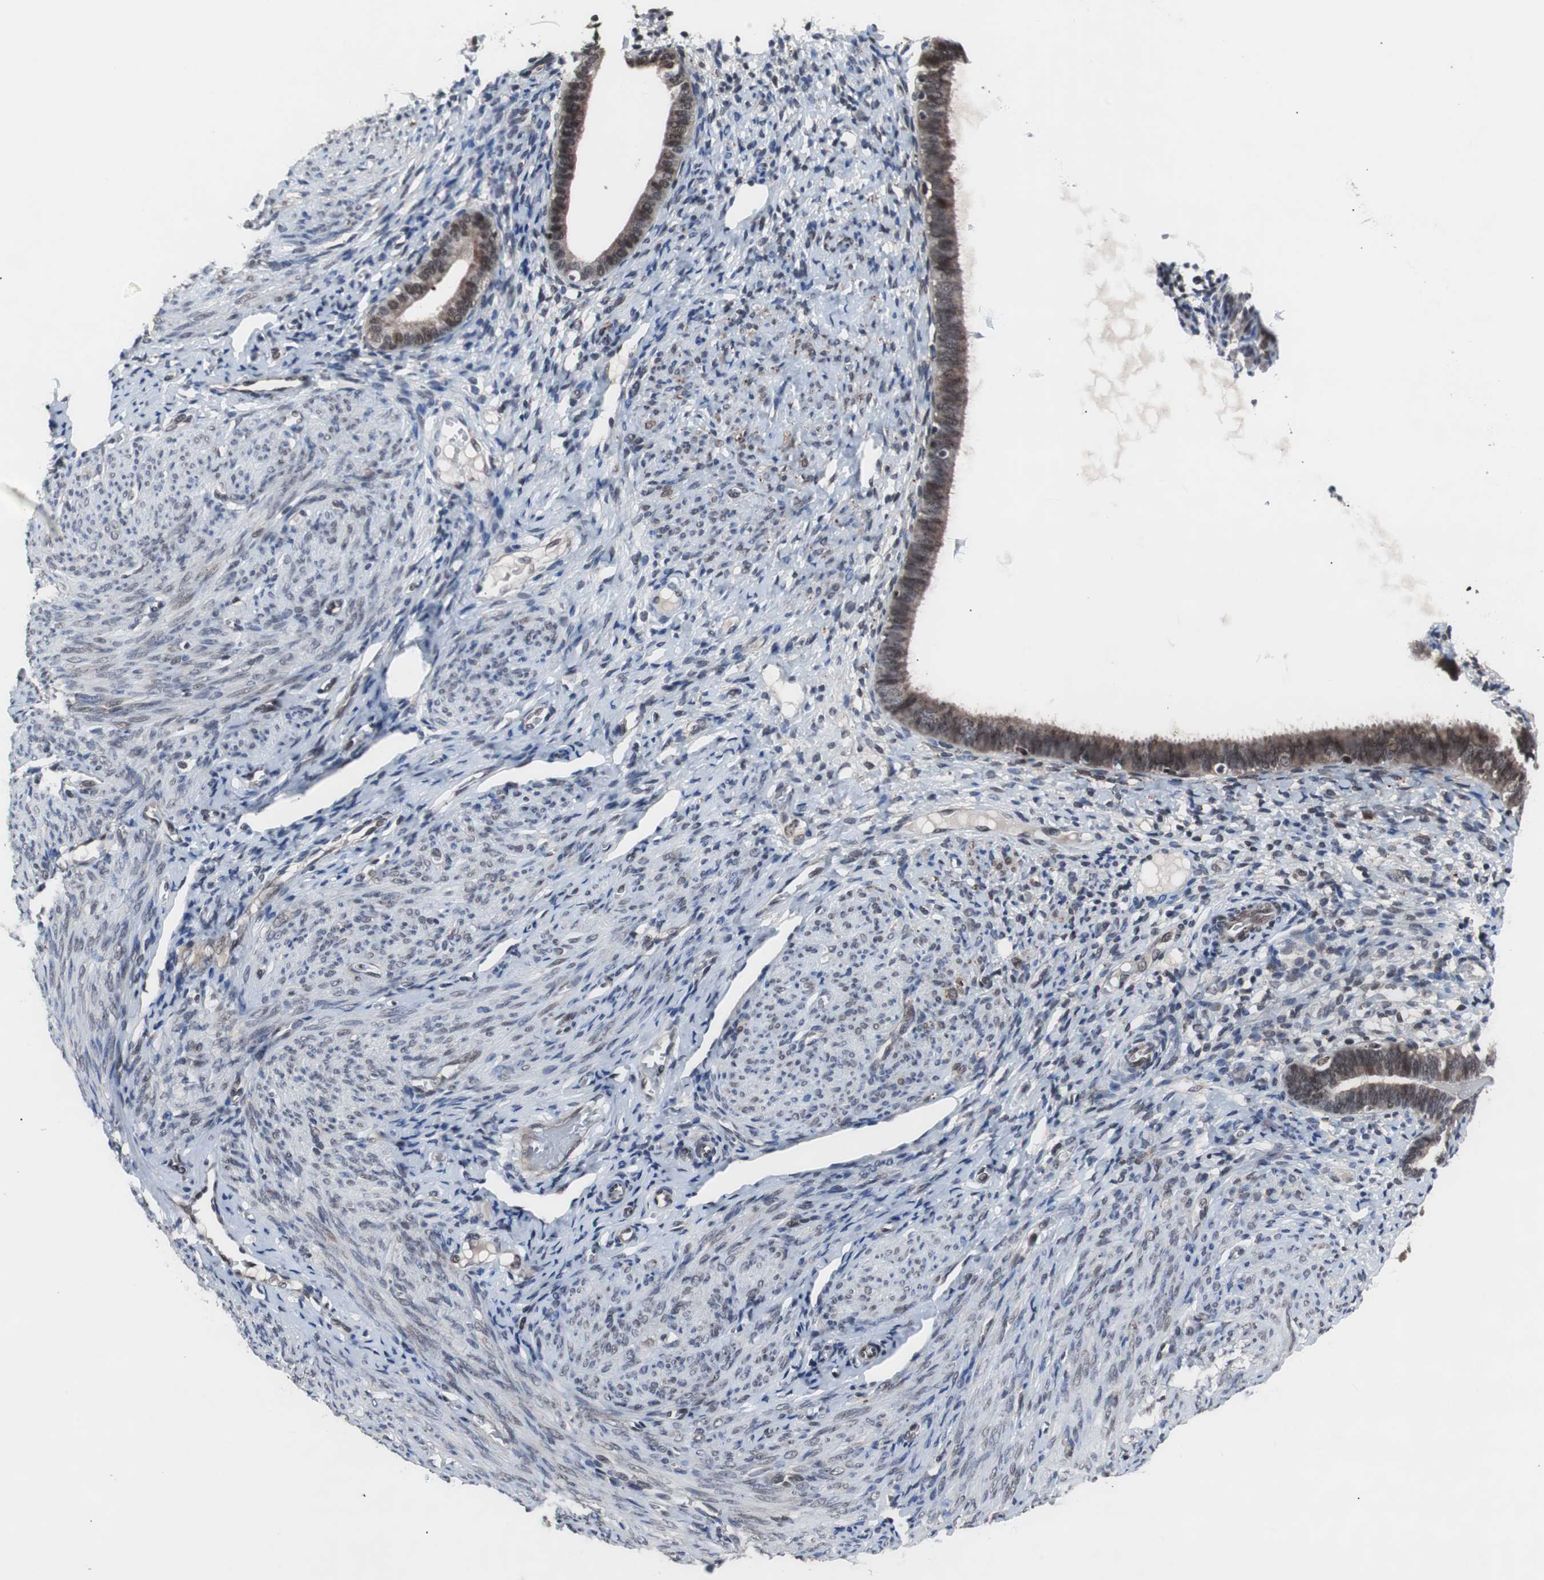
{"staining": {"intensity": "moderate", "quantity": "<25%", "location": "nuclear"}, "tissue": "endometrium", "cell_type": "Cells in endometrial stroma", "image_type": "normal", "snomed": [{"axis": "morphology", "description": "Normal tissue, NOS"}, {"axis": "topography", "description": "Endometrium"}], "caption": "Immunohistochemistry (IHC) (DAB (3,3'-diaminobenzidine)) staining of normal human endometrium demonstrates moderate nuclear protein staining in about <25% of cells in endometrial stroma.", "gene": "GTF2F2", "patient": {"sex": "female", "age": 61}}